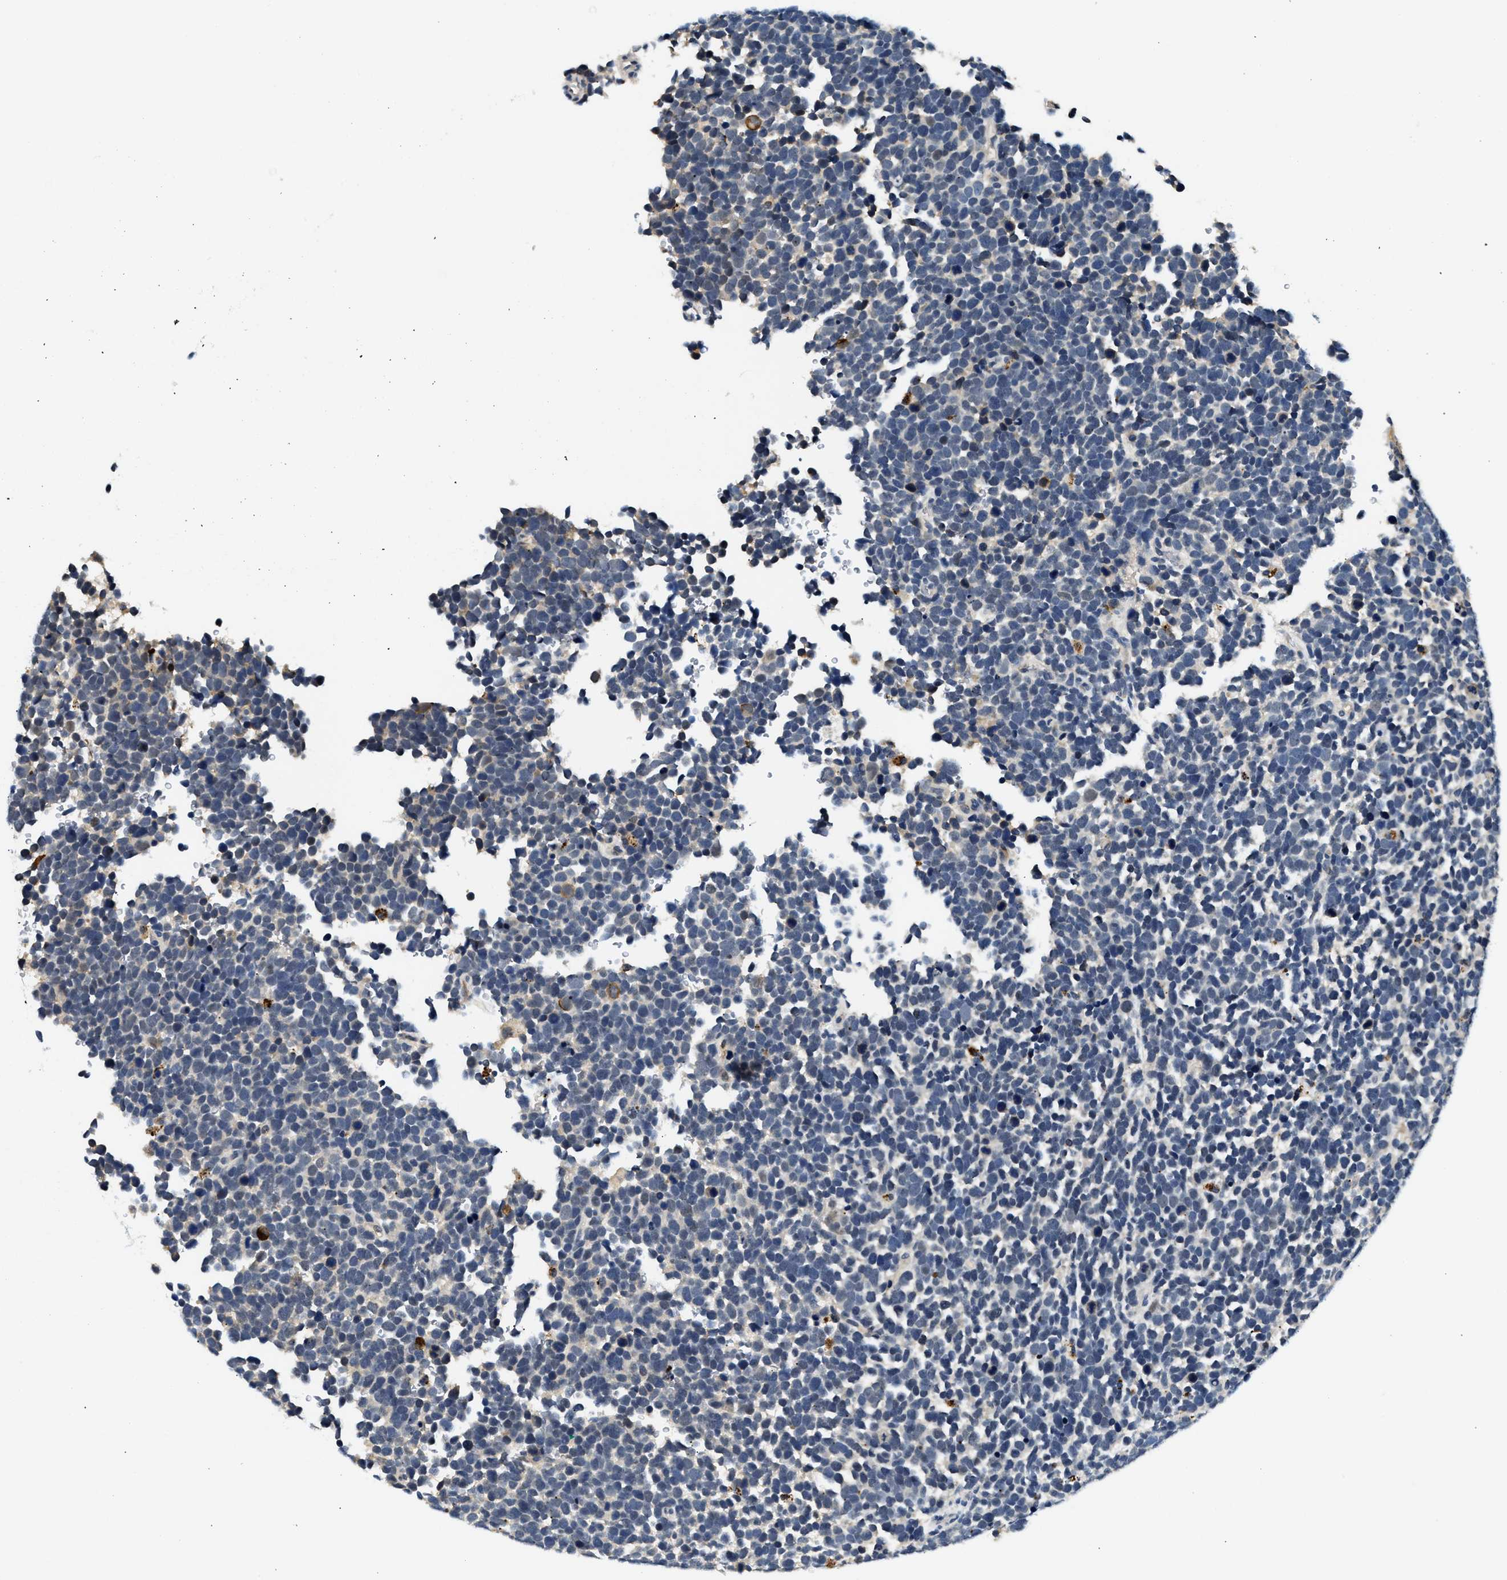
{"staining": {"intensity": "negative", "quantity": "none", "location": "none"}, "tissue": "urothelial cancer", "cell_type": "Tumor cells", "image_type": "cancer", "snomed": [{"axis": "morphology", "description": "Urothelial carcinoma, High grade"}, {"axis": "topography", "description": "Urinary bladder"}], "caption": "Photomicrograph shows no significant protein expression in tumor cells of high-grade urothelial carcinoma. (Immunohistochemistry (ihc), brightfield microscopy, high magnification).", "gene": "MED22", "patient": {"sex": "female", "age": 82}}